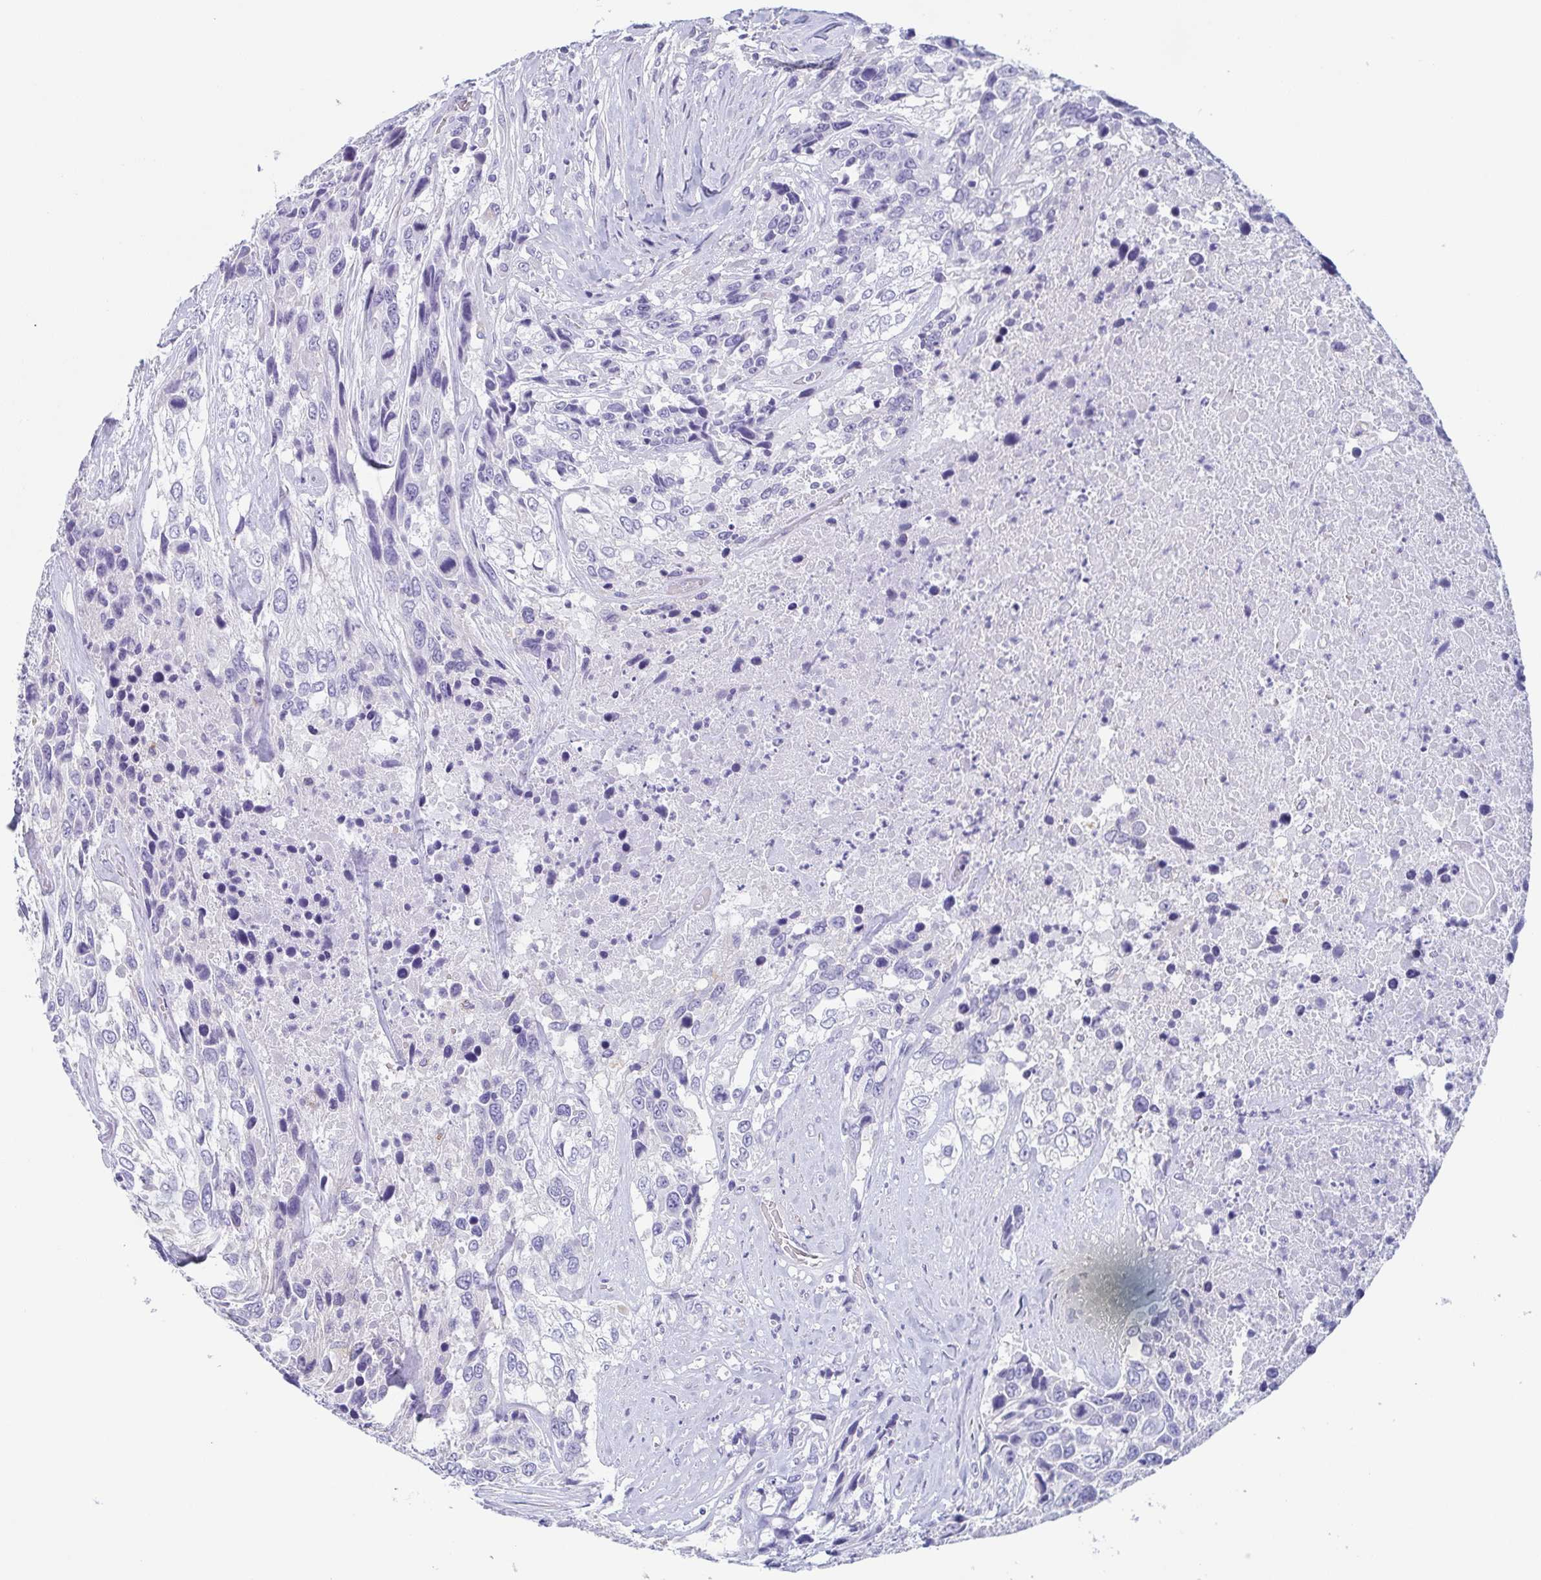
{"staining": {"intensity": "negative", "quantity": "none", "location": "none"}, "tissue": "urothelial cancer", "cell_type": "Tumor cells", "image_type": "cancer", "snomed": [{"axis": "morphology", "description": "Urothelial carcinoma, High grade"}, {"axis": "topography", "description": "Urinary bladder"}], "caption": "There is no significant staining in tumor cells of urothelial cancer. The staining is performed using DAB brown chromogen with nuclei counter-stained in using hematoxylin.", "gene": "TAGLN3", "patient": {"sex": "female", "age": 70}}